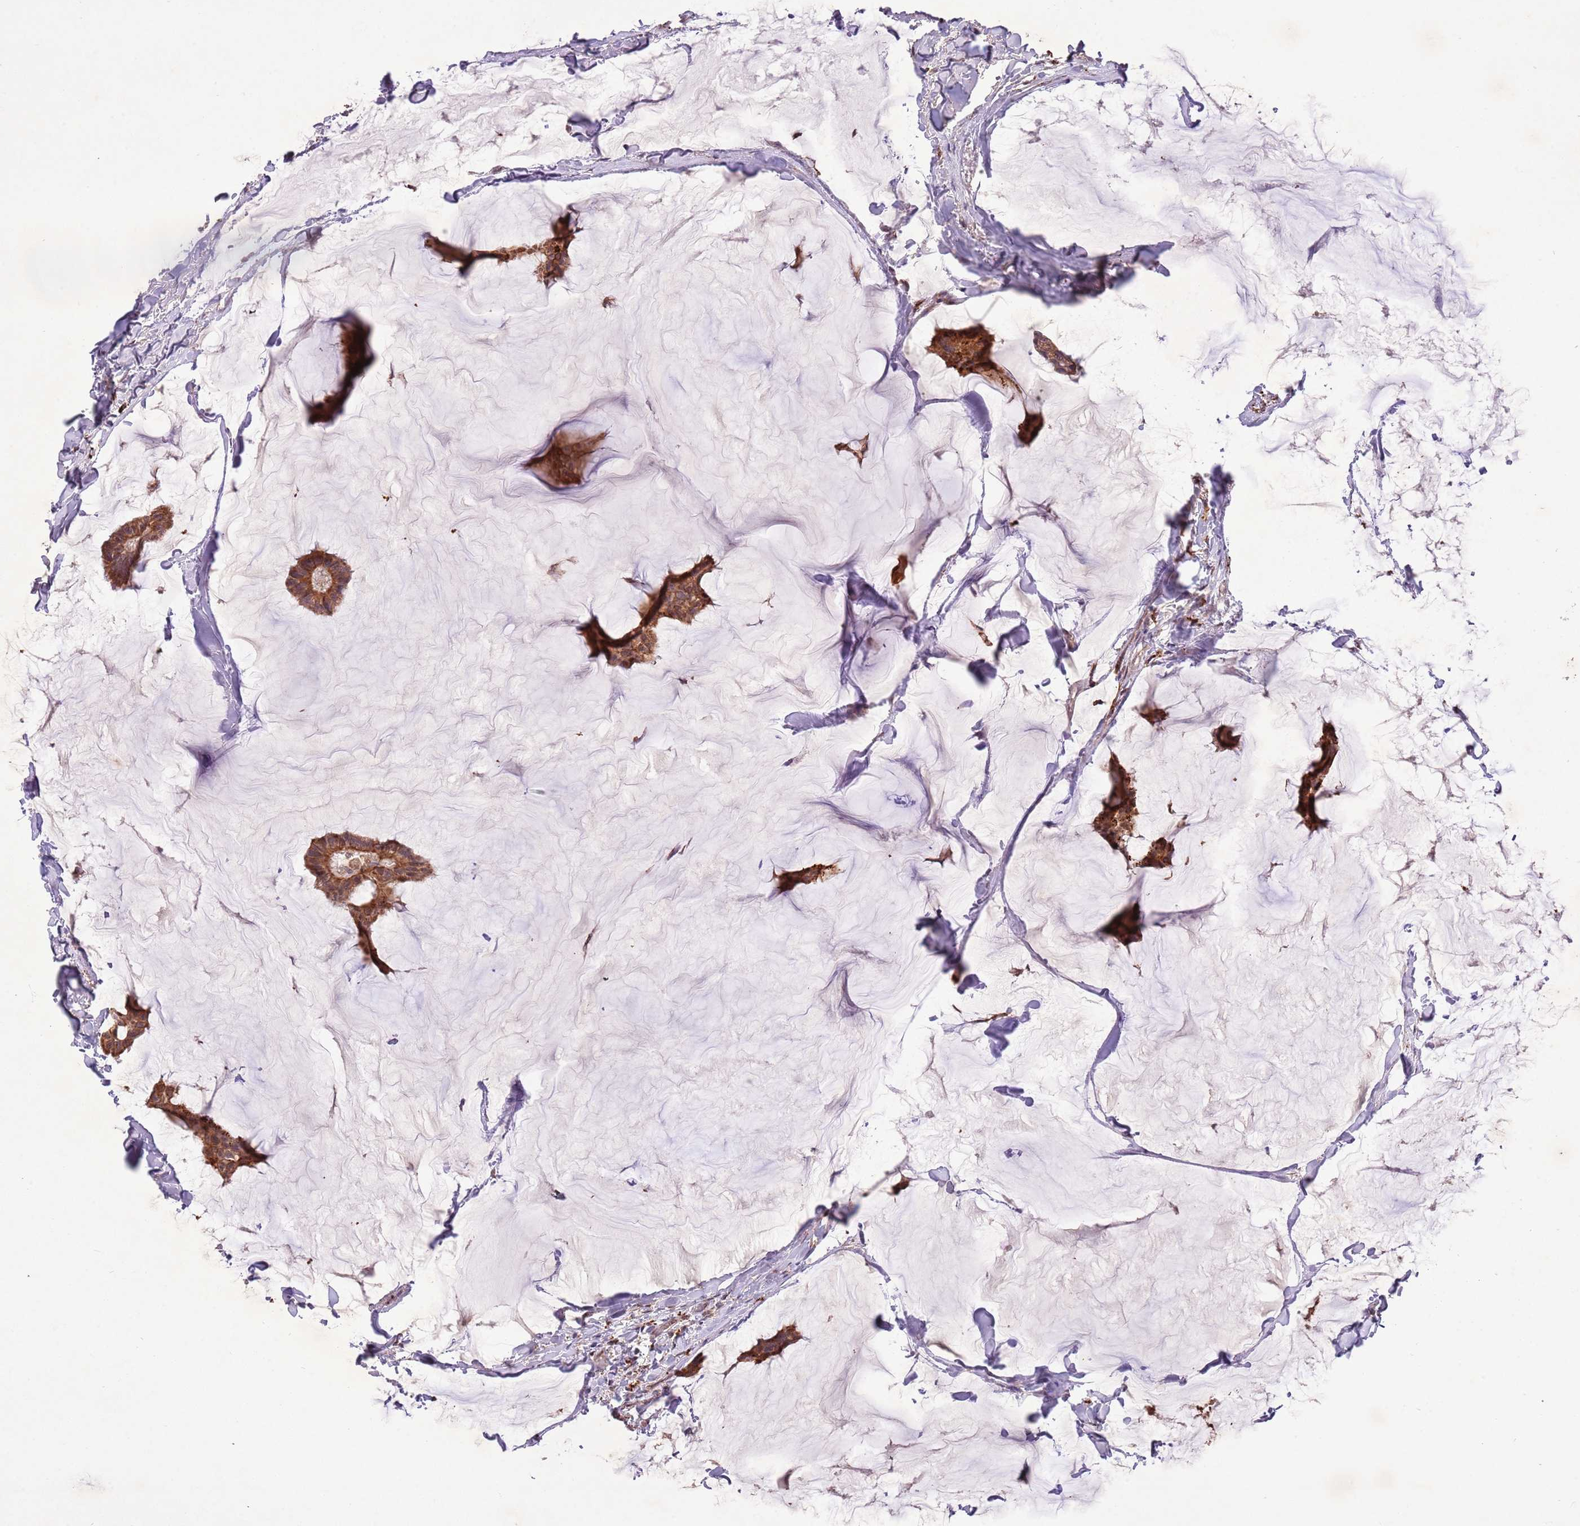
{"staining": {"intensity": "moderate", "quantity": ">75%", "location": "cytoplasmic/membranous"}, "tissue": "breast cancer", "cell_type": "Tumor cells", "image_type": "cancer", "snomed": [{"axis": "morphology", "description": "Duct carcinoma"}, {"axis": "topography", "description": "Breast"}], "caption": "Protein staining of breast cancer (intraductal carcinoma) tissue demonstrates moderate cytoplasmic/membranous expression in about >75% of tumor cells.", "gene": "TRIM27", "patient": {"sex": "female", "age": 93}}